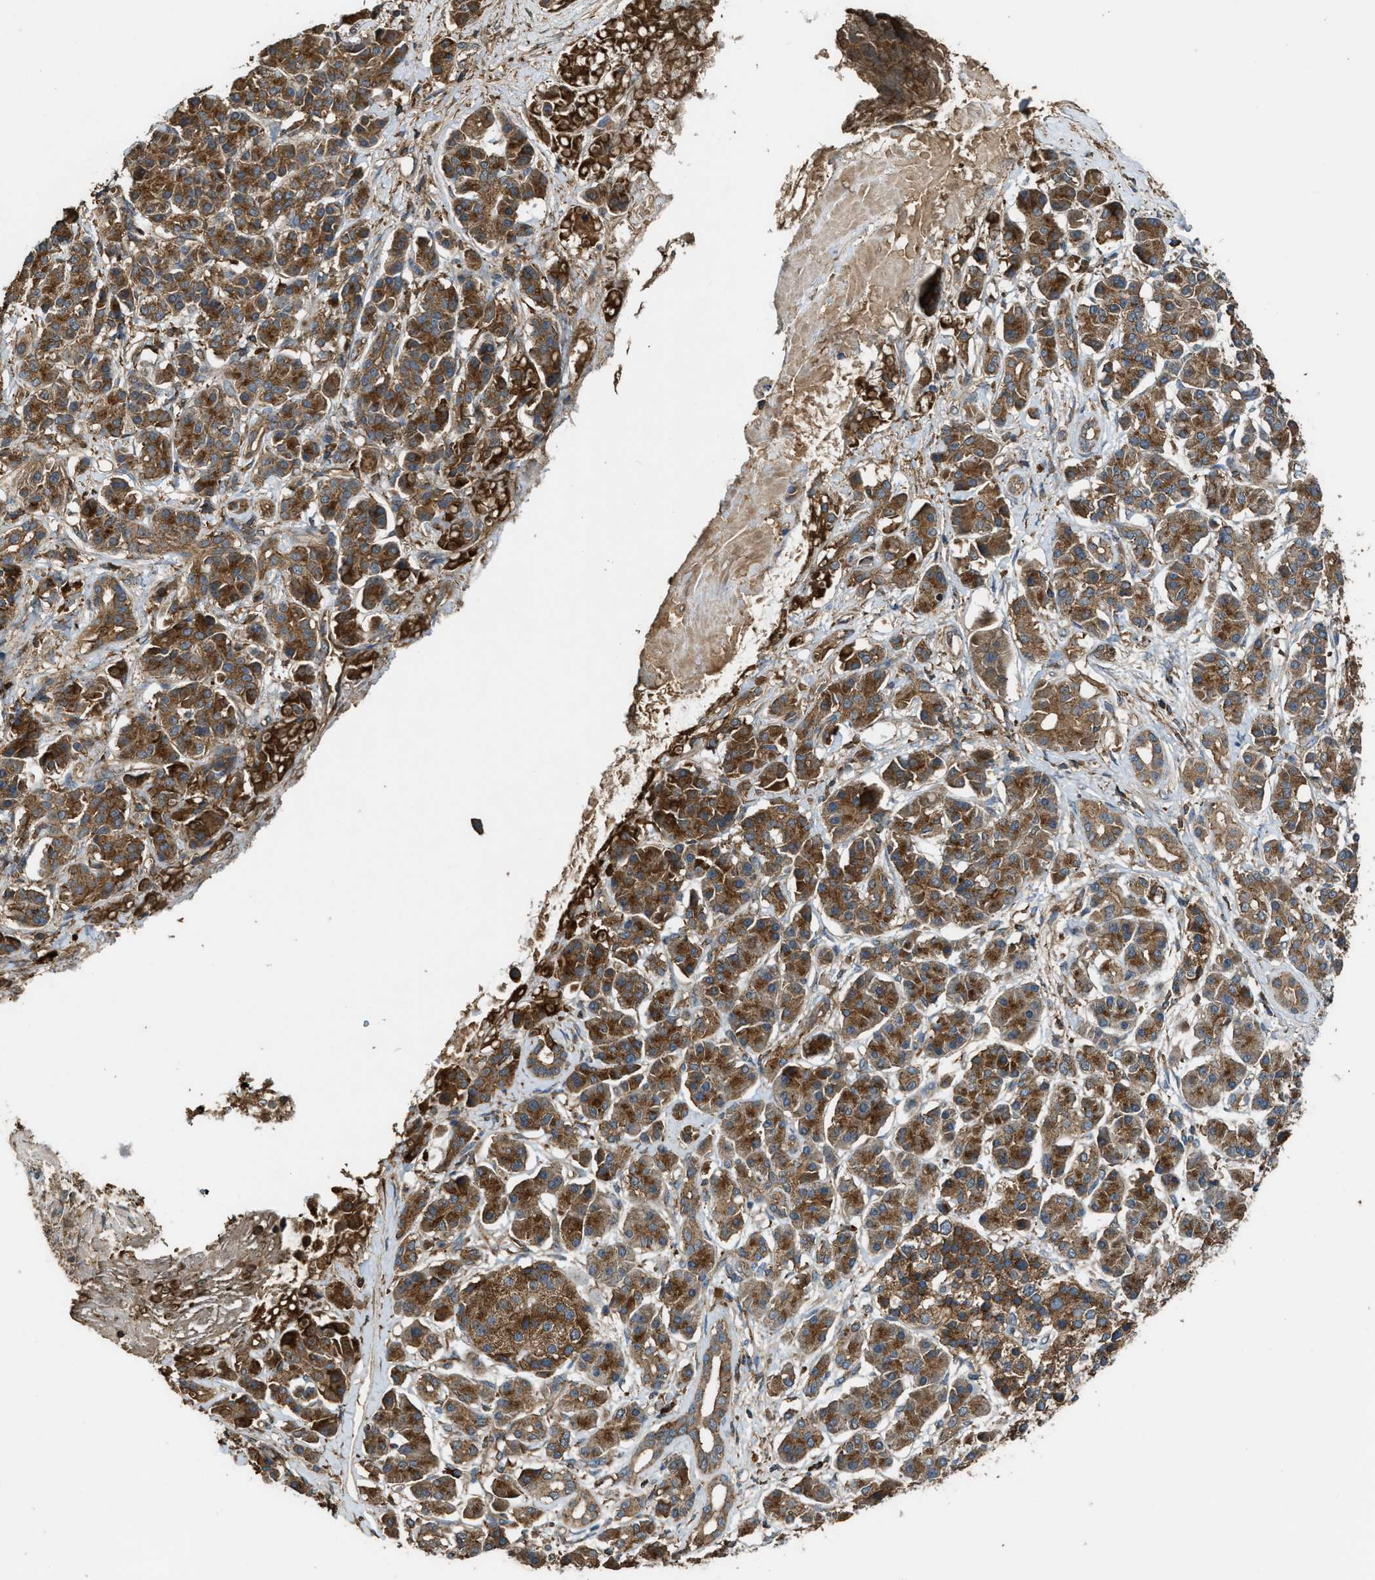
{"staining": {"intensity": "strong", "quantity": ">75%", "location": "cytoplasmic/membranous"}, "tissue": "pancreatic cancer", "cell_type": "Tumor cells", "image_type": "cancer", "snomed": [{"axis": "morphology", "description": "Adenocarcinoma, NOS"}, {"axis": "topography", "description": "Pancreas"}], "caption": "Pancreatic cancer (adenocarcinoma) tissue shows strong cytoplasmic/membranous staining in about >75% of tumor cells, visualized by immunohistochemistry.", "gene": "MAP3K8", "patient": {"sex": "female", "age": 56}}